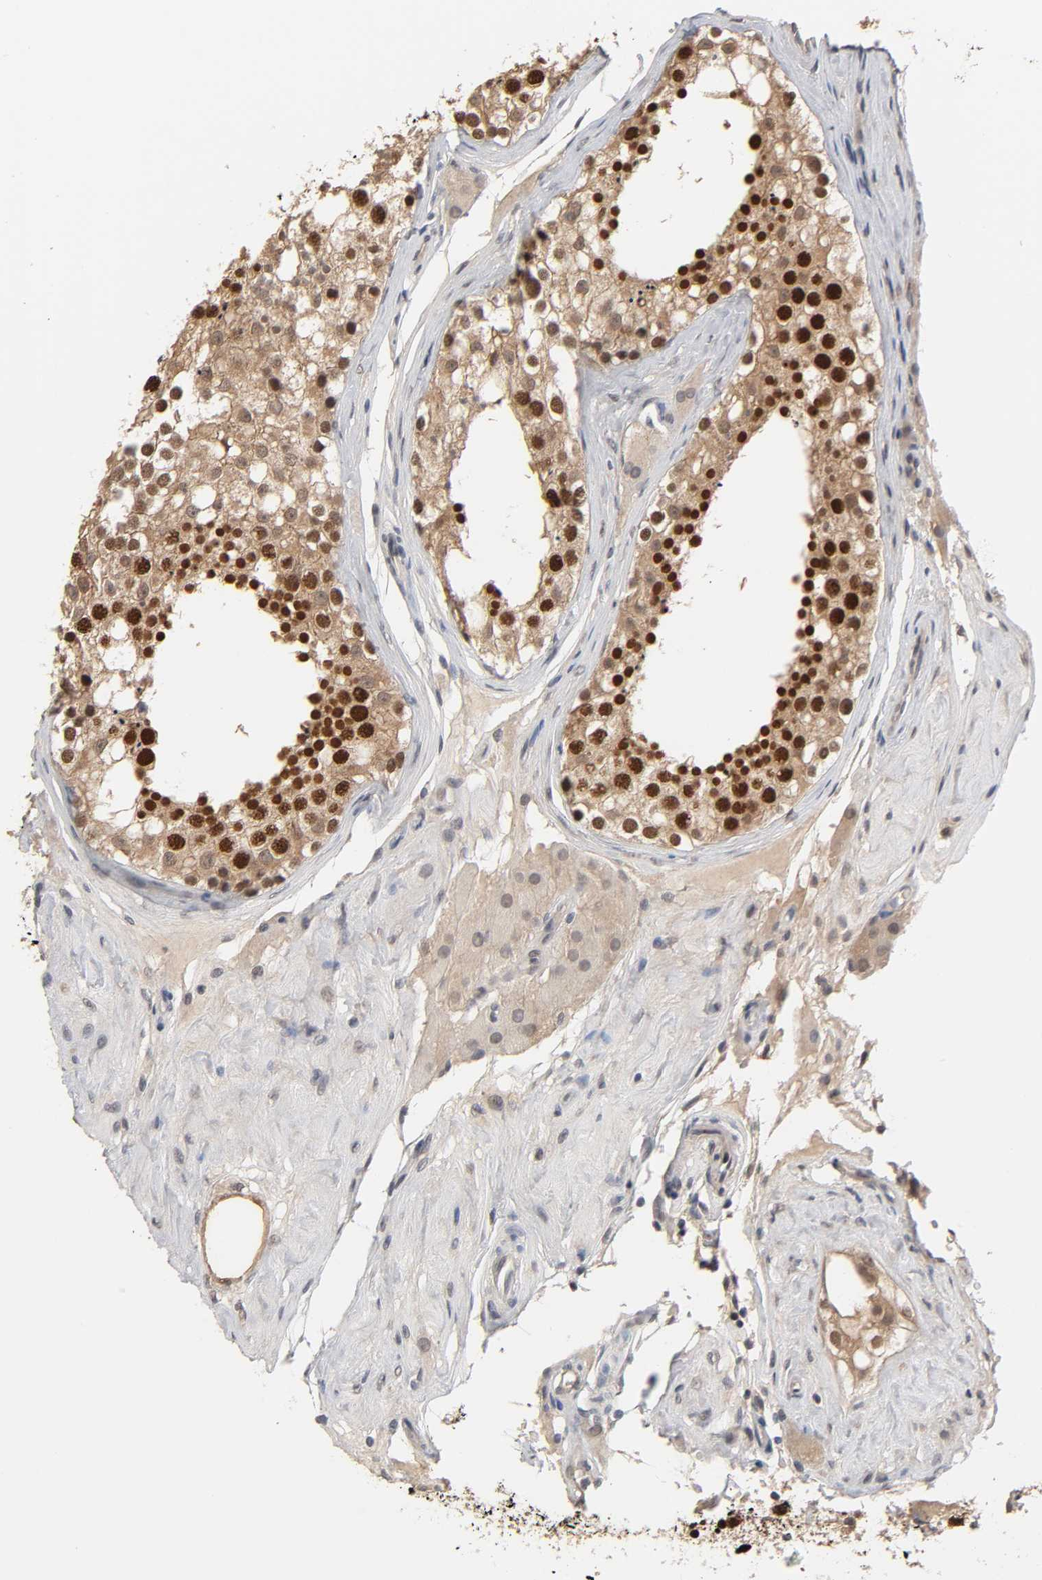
{"staining": {"intensity": "strong", "quantity": ">75%", "location": "cytoplasmic/membranous,nuclear"}, "tissue": "testis", "cell_type": "Cells in seminiferous ducts", "image_type": "normal", "snomed": [{"axis": "morphology", "description": "Normal tissue, NOS"}, {"axis": "topography", "description": "Testis"}], "caption": "DAB (3,3'-diaminobenzidine) immunohistochemical staining of normal human testis displays strong cytoplasmic/membranous,nuclear protein positivity in about >75% of cells in seminiferous ducts.", "gene": "HTR1E", "patient": {"sex": "male", "age": 68}}